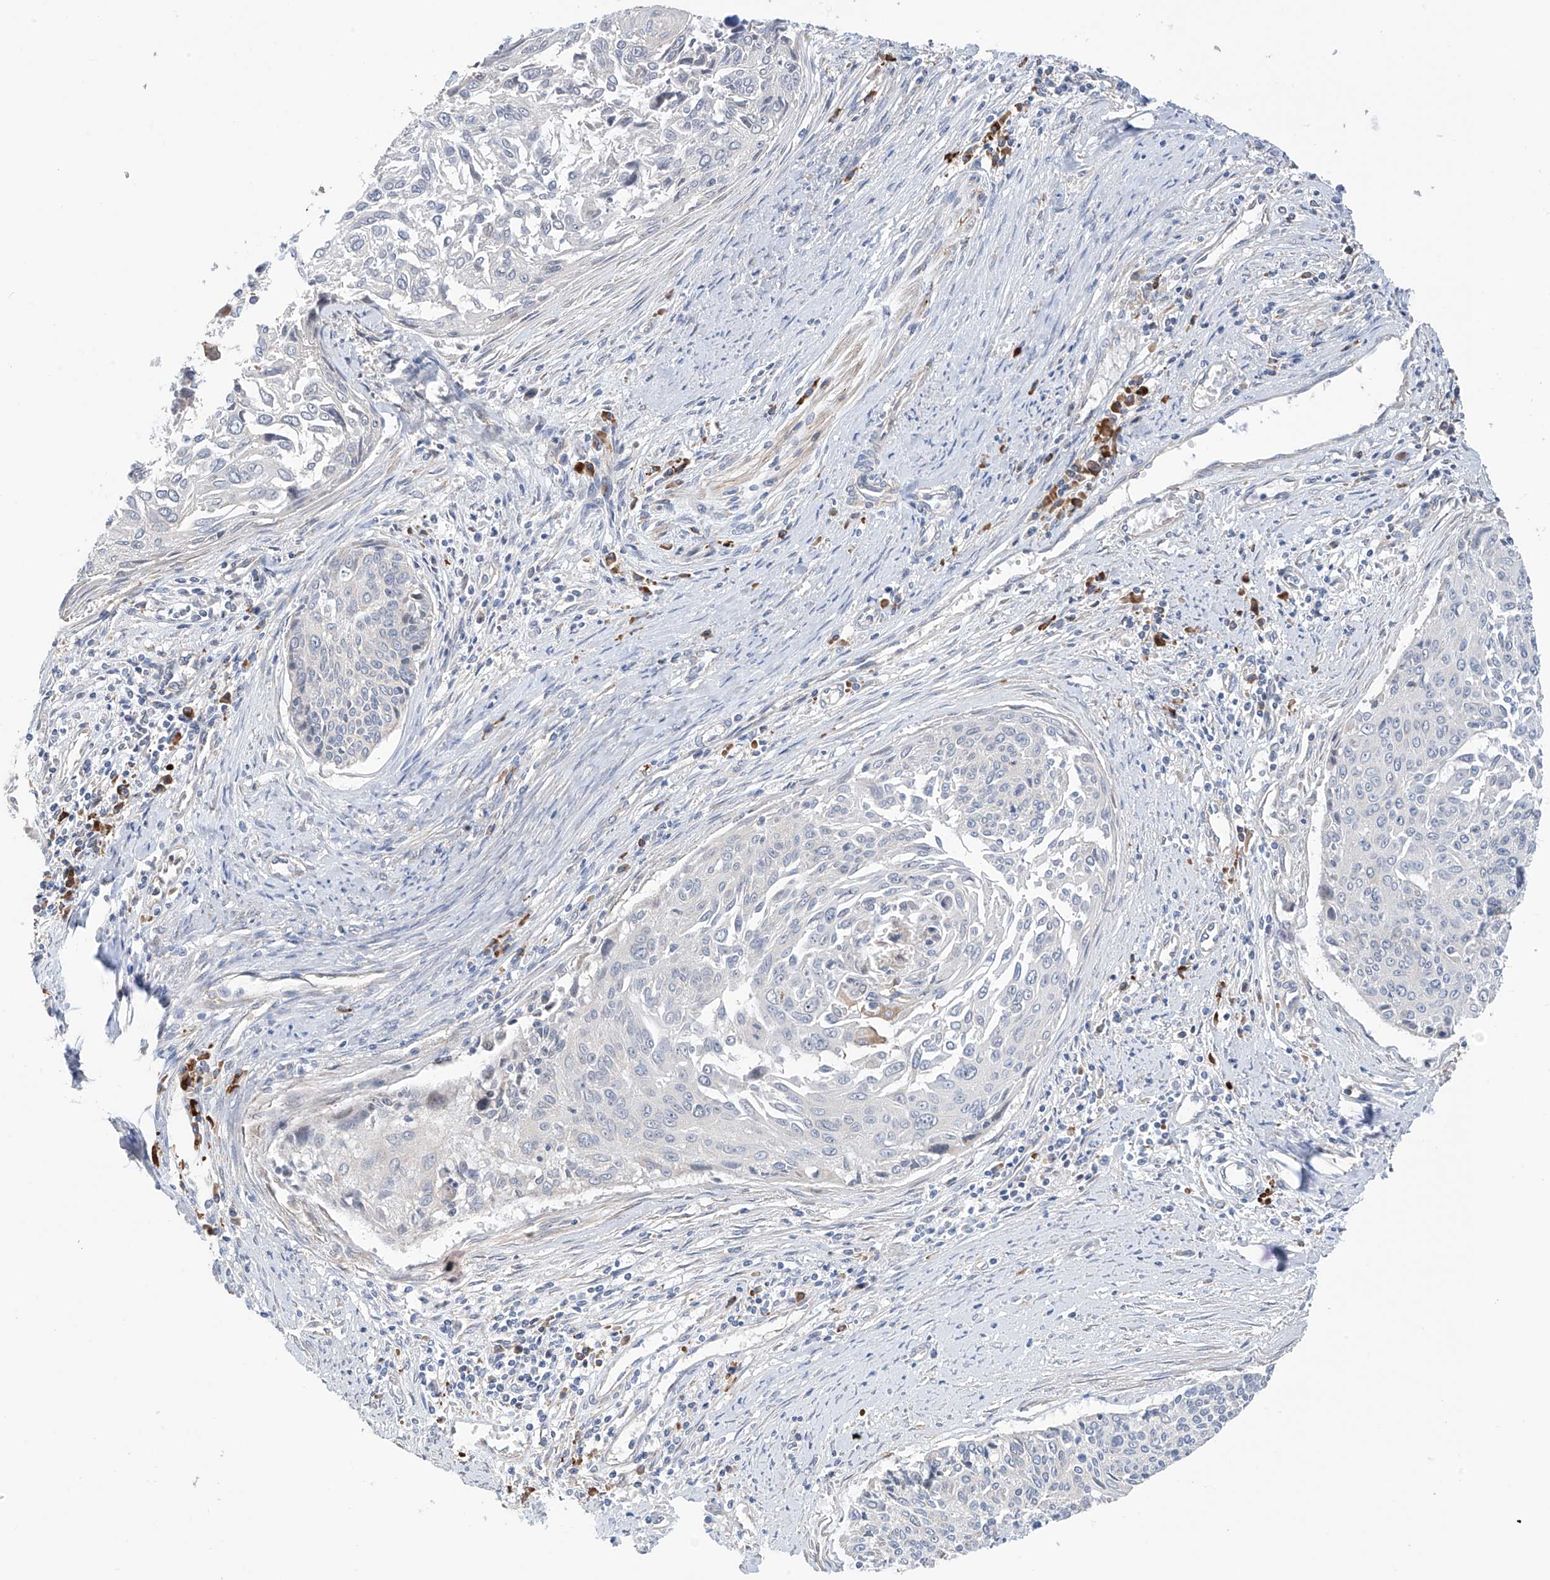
{"staining": {"intensity": "negative", "quantity": "none", "location": "none"}, "tissue": "cervical cancer", "cell_type": "Tumor cells", "image_type": "cancer", "snomed": [{"axis": "morphology", "description": "Squamous cell carcinoma, NOS"}, {"axis": "topography", "description": "Cervix"}], "caption": "Tumor cells are negative for protein expression in human cervical cancer (squamous cell carcinoma).", "gene": "REC8", "patient": {"sex": "female", "age": 55}}